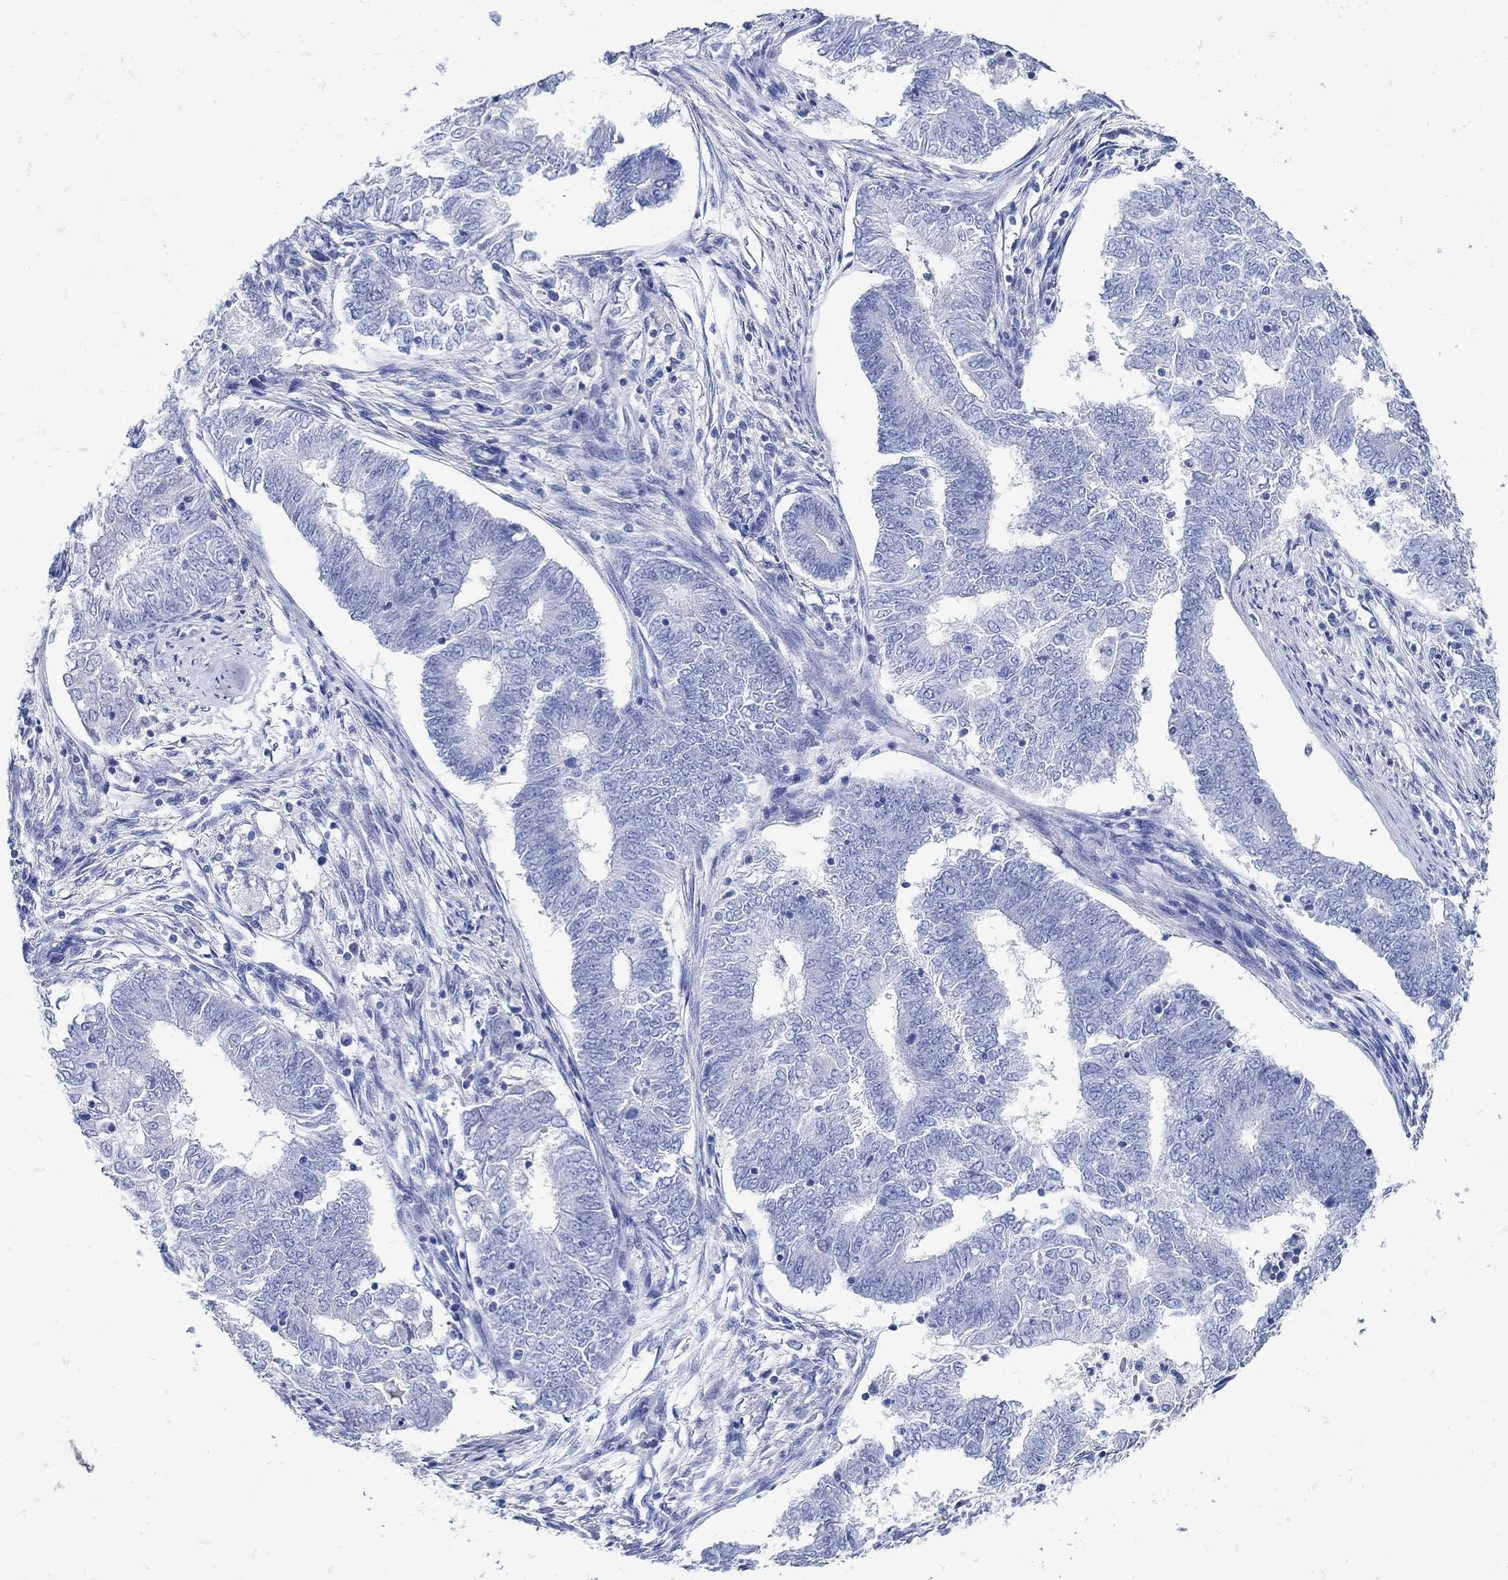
{"staining": {"intensity": "negative", "quantity": "none", "location": "none"}, "tissue": "endometrial cancer", "cell_type": "Tumor cells", "image_type": "cancer", "snomed": [{"axis": "morphology", "description": "Adenocarcinoma, NOS"}, {"axis": "topography", "description": "Endometrium"}], "caption": "Tumor cells are negative for protein expression in human adenocarcinoma (endometrial).", "gene": "NOS1", "patient": {"sex": "female", "age": 62}}